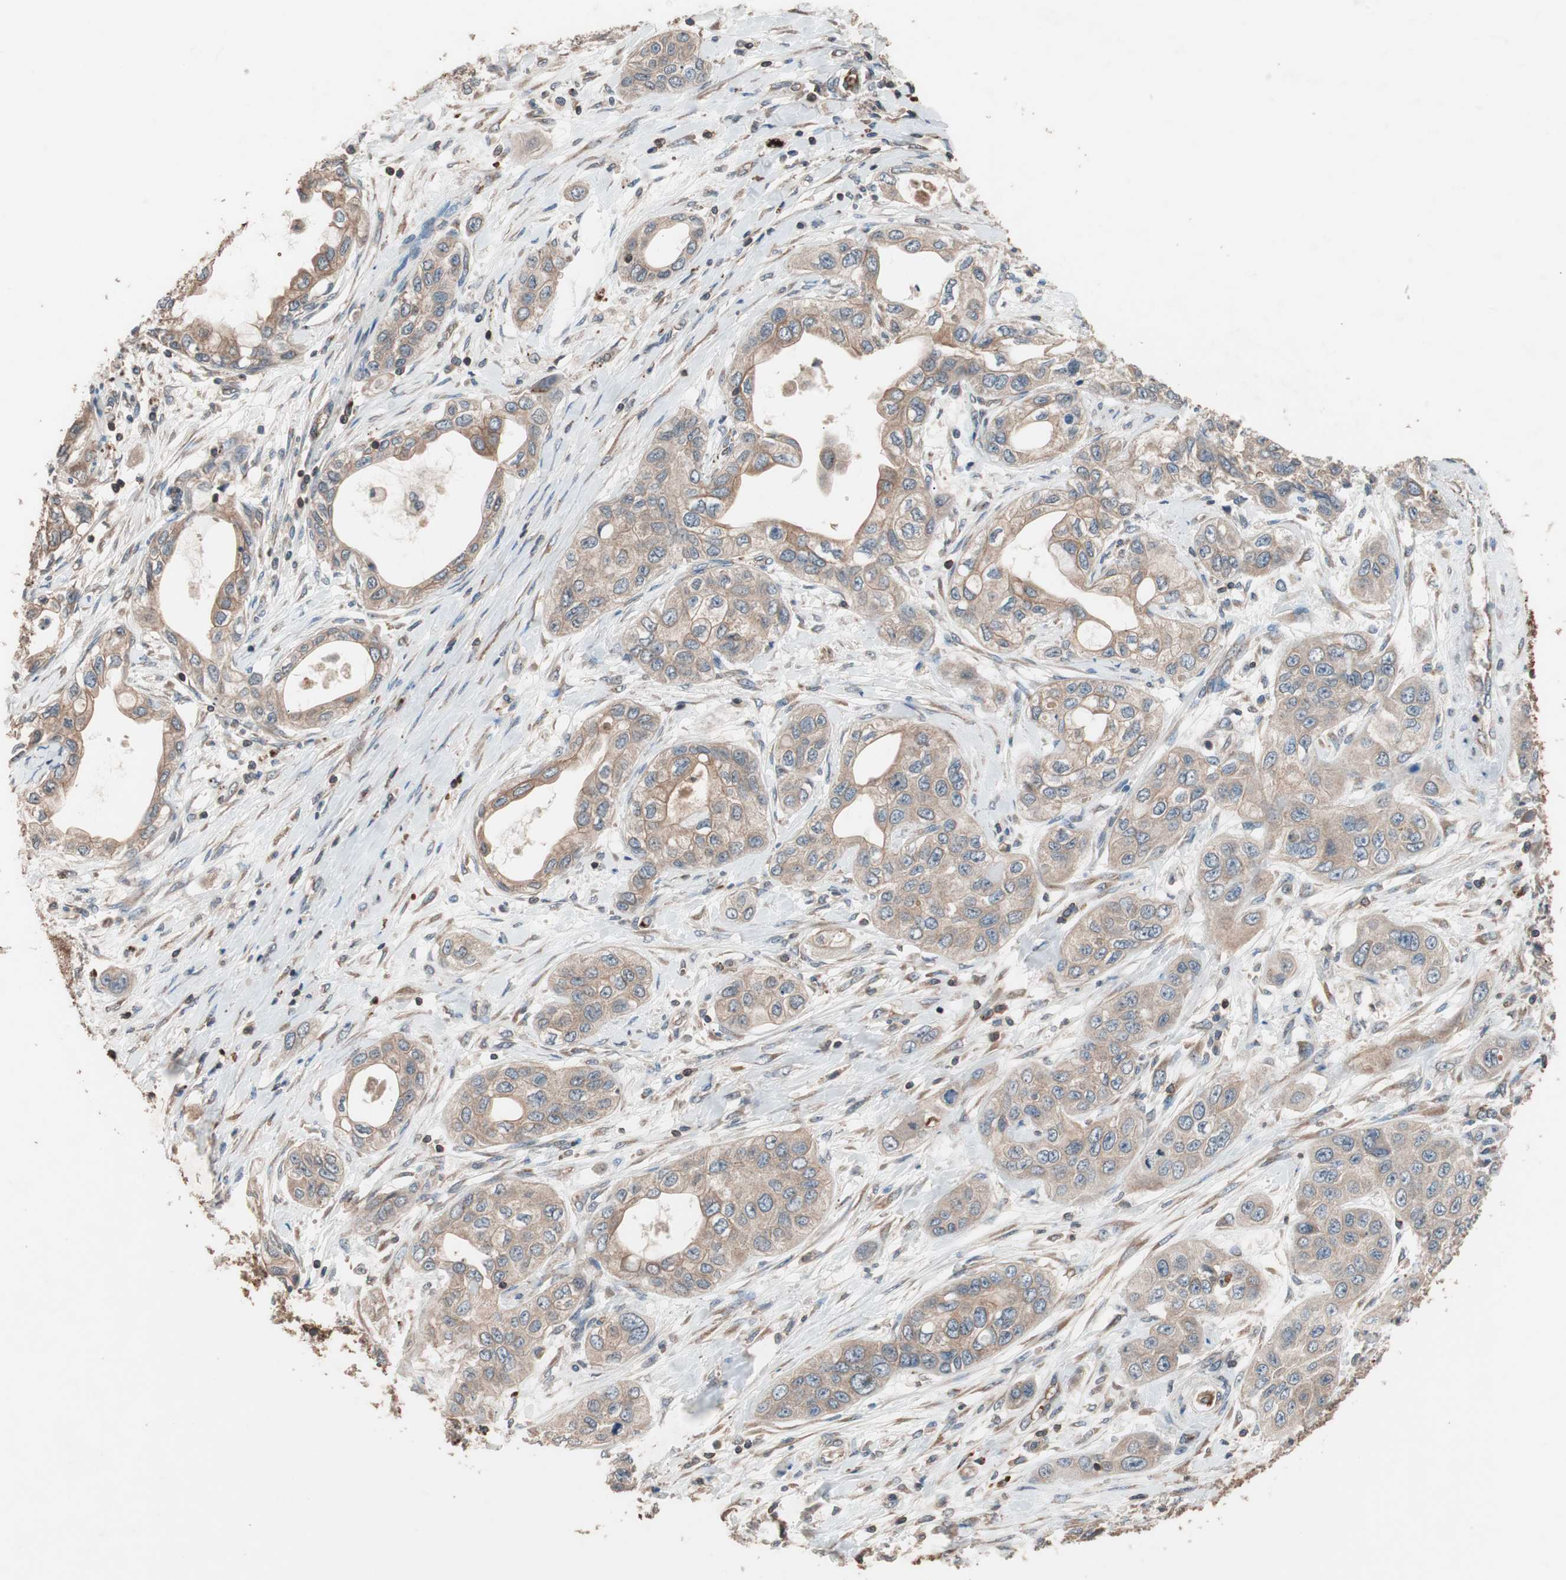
{"staining": {"intensity": "moderate", "quantity": ">75%", "location": "cytoplasmic/membranous"}, "tissue": "pancreatic cancer", "cell_type": "Tumor cells", "image_type": "cancer", "snomed": [{"axis": "morphology", "description": "Adenocarcinoma, NOS"}, {"axis": "topography", "description": "Pancreas"}], "caption": "Immunohistochemistry (IHC) image of neoplastic tissue: human pancreatic cancer (adenocarcinoma) stained using immunohistochemistry exhibits medium levels of moderate protein expression localized specifically in the cytoplasmic/membranous of tumor cells, appearing as a cytoplasmic/membranous brown color.", "gene": "GLYCTK", "patient": {"sex": "female", "age": 70}}